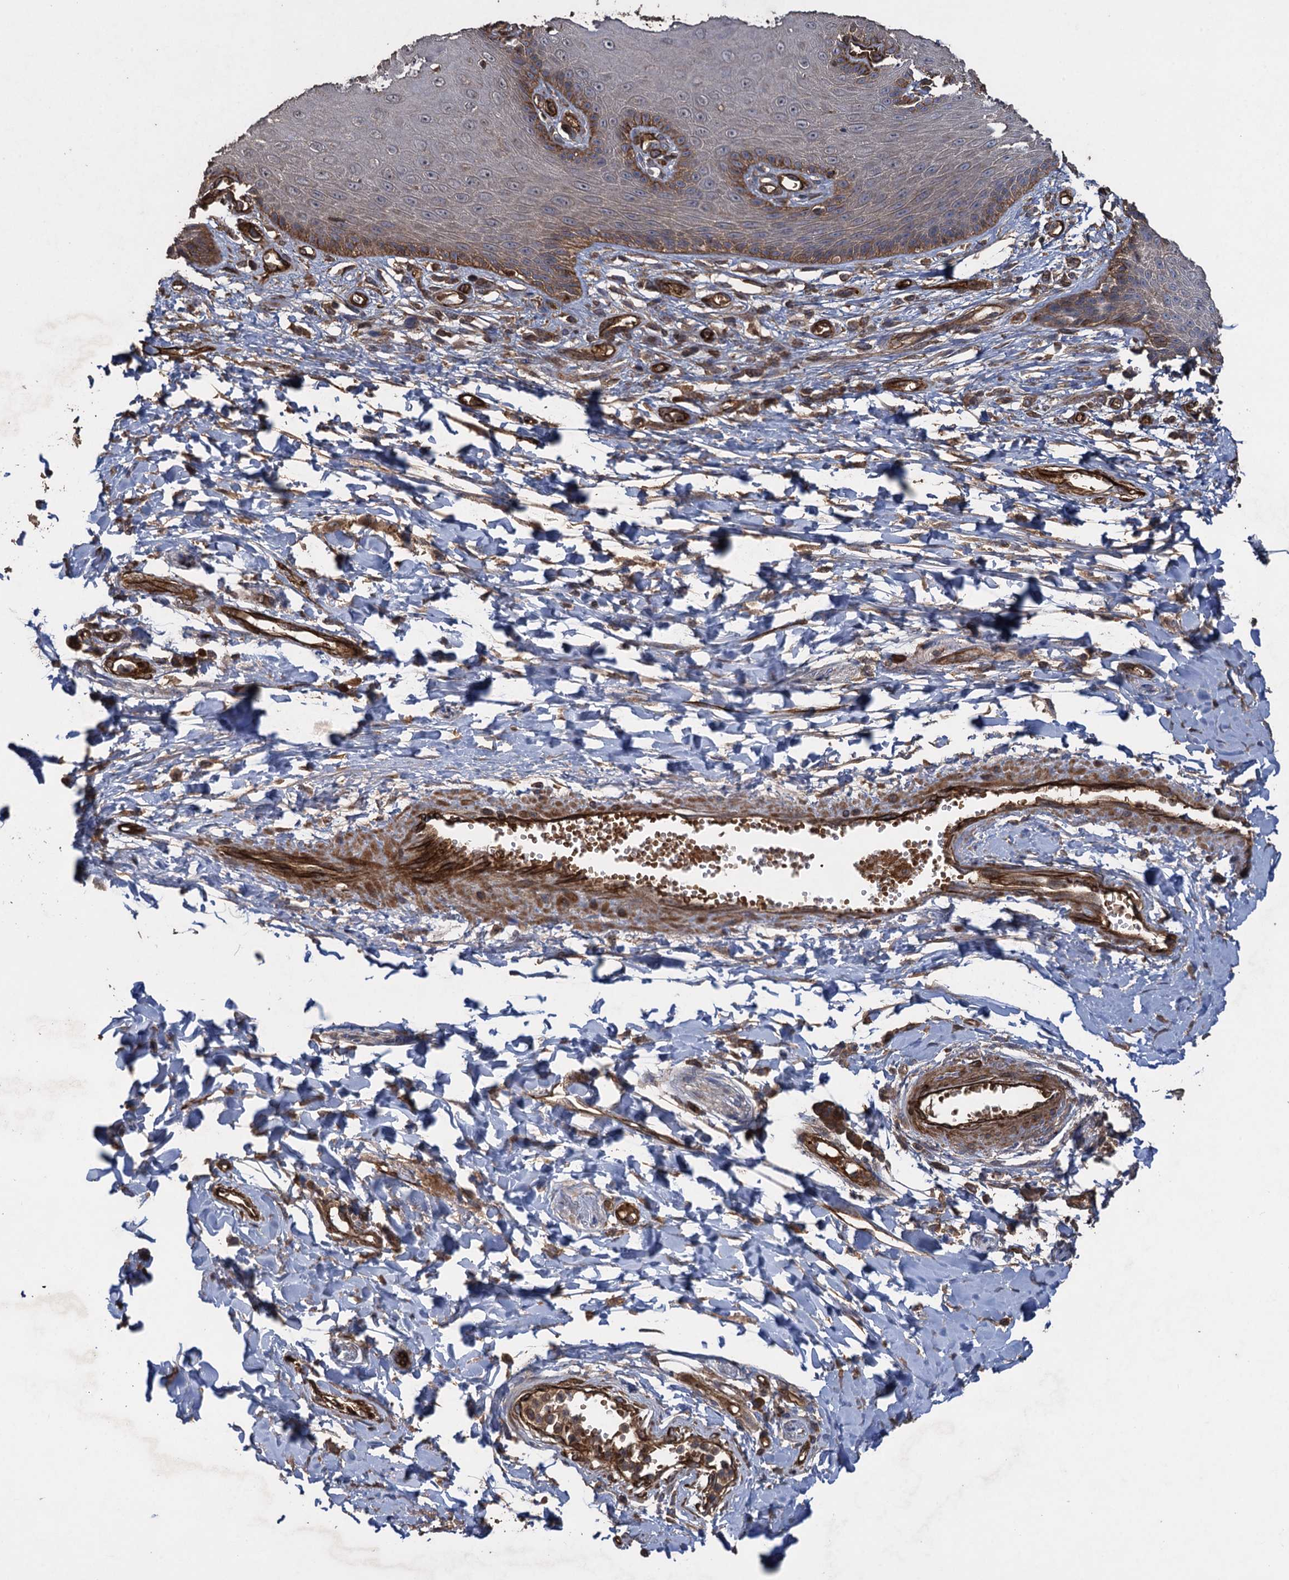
{"staining": {"intensity": "strong", "quantity": "<25%", "location": "cytoplasmic/membranous"}, "tissue": "skin", "cell_type": "Epidermal cells", "image_type": "normal", "snomed": [{"axis": "morphology", "description": "Normal tissue, NOS"}, {"axis": "topography", "description": "Anal"}], "caption": "A high-resolution image shows IHC staining of benign skin, which demonstrates strong cytoplasmic/membranous expression in approximately <25% of epidermal cells.", "gene": "TXNDC11", "patient": {"sex": "male", "age": 78}}